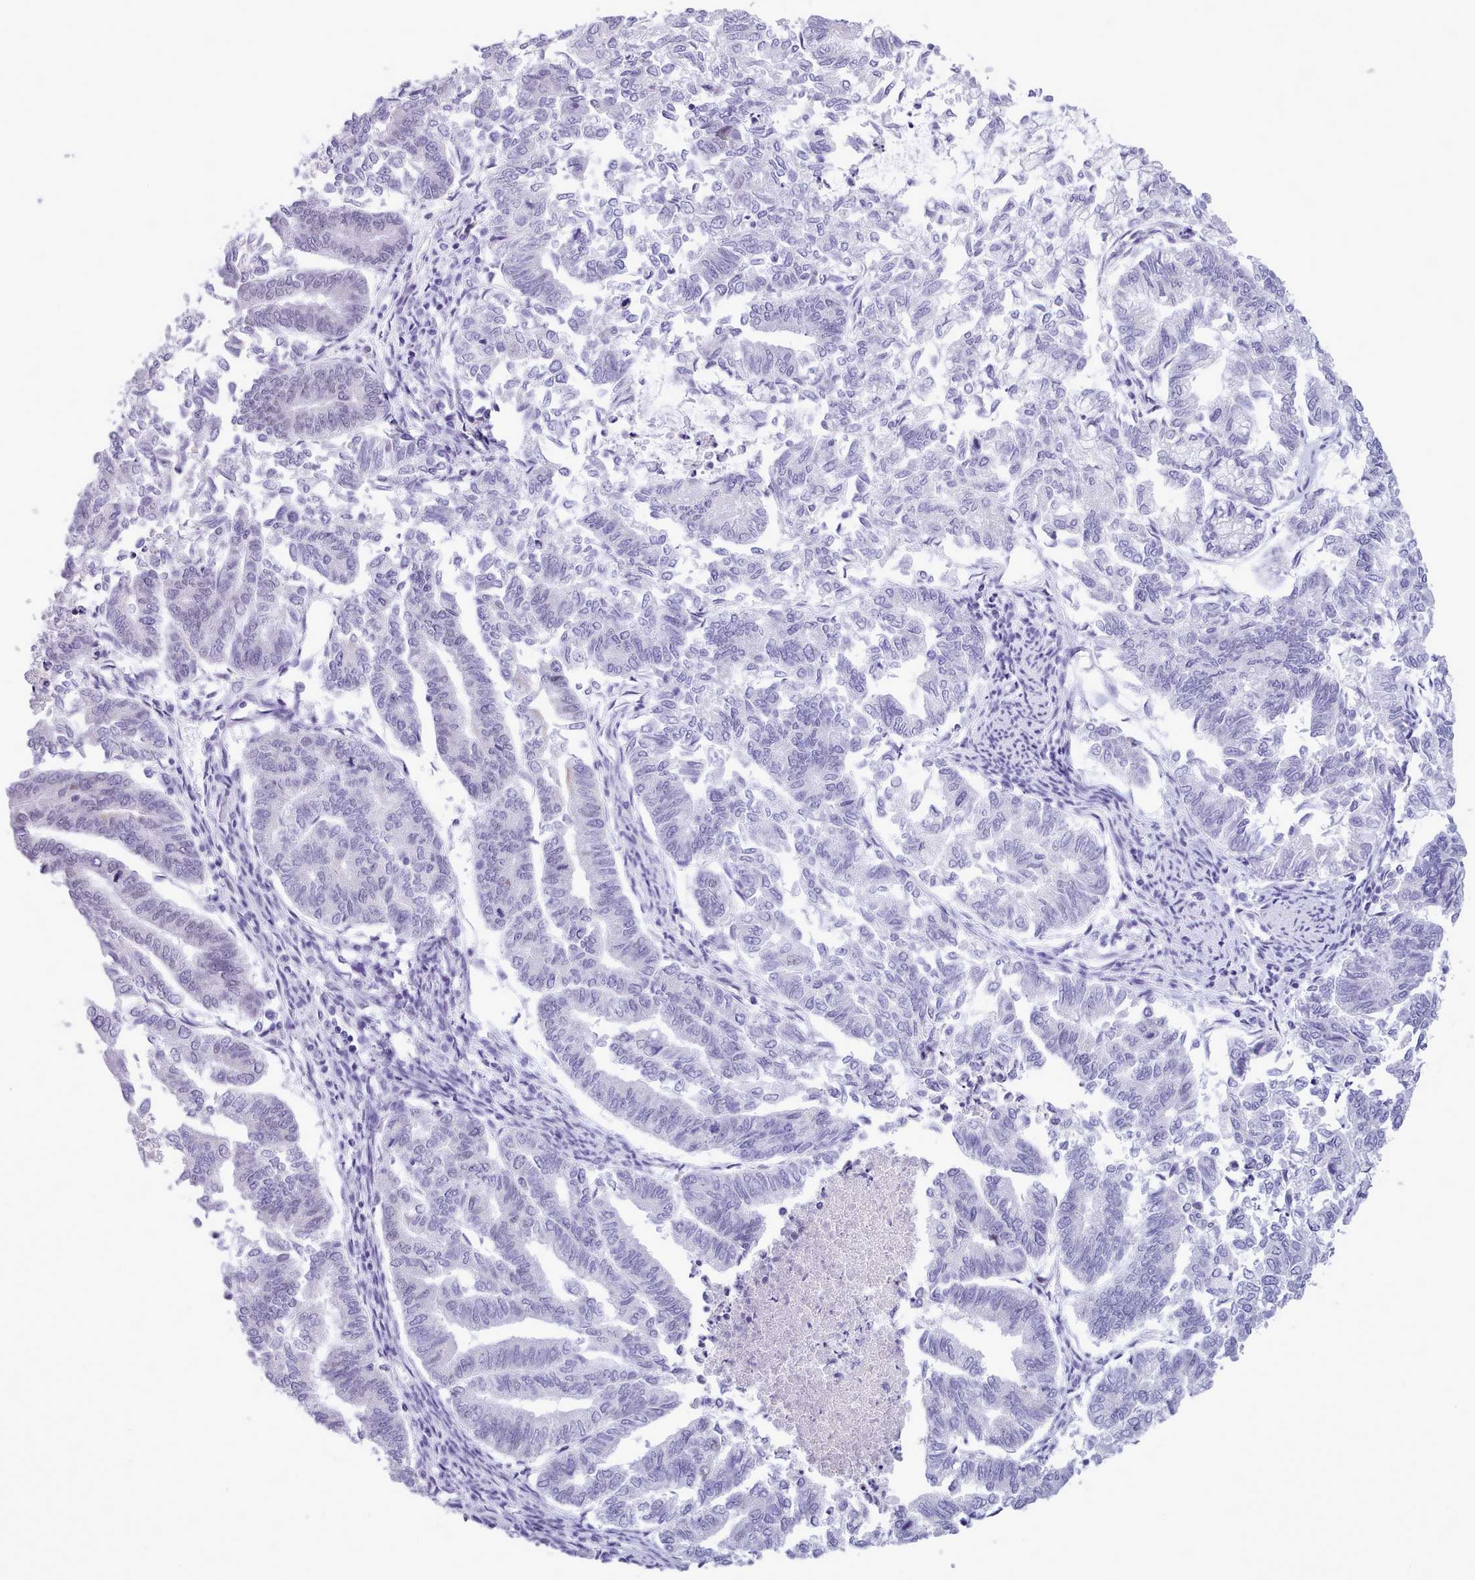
{"staining": {"intensity": "negative", "quantity": "none", "location": "none"}, "tissue": "endometrial cancer", "cell_type": "Tumor cells", "image_type": "cancer", "snomed": [{"axis": "morphology", "description": "Adenocarcinoma, NOS"}, {"axis": "topography", "description": "Endometrium"}], "caption": "Photomicrograph shows no significant protein positivity in tumor cells of adenocarcinoma (endometrial).", "gene": "FBXO48", "patient": {"sex": "female", "age": 79}}